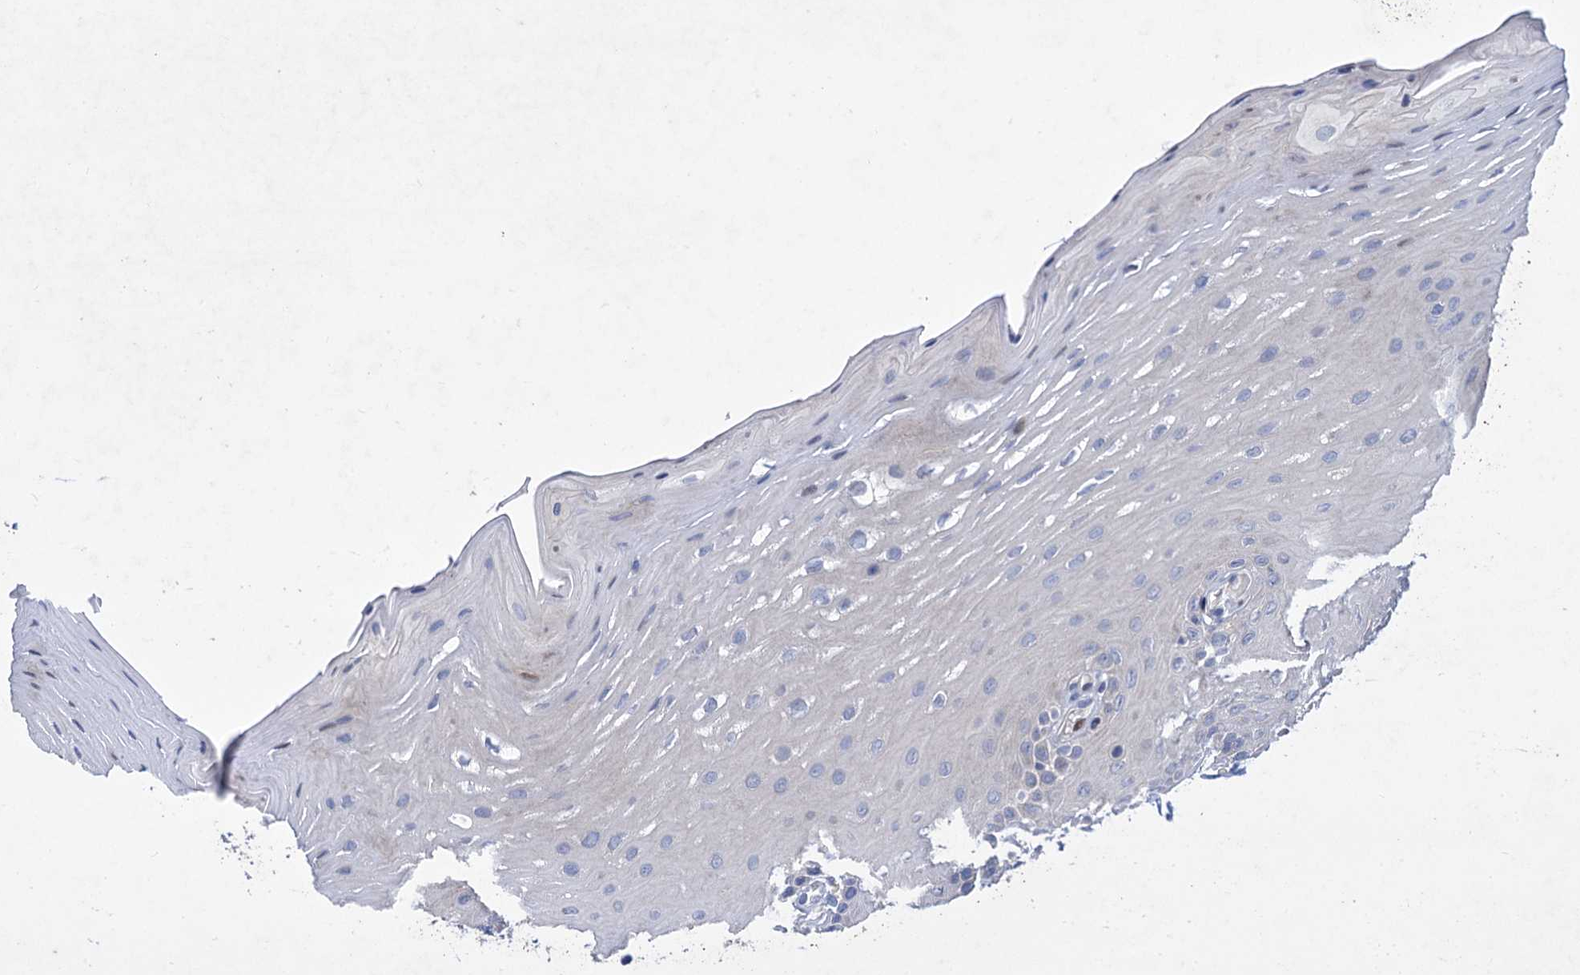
{"staining": {"intensity": "negative", "quantity": "none", "location": "none"}, "tissue": "oral mucosa", "cell_type": "Squamous epithelial cells", "image_type": "normal", "snomed": [{"axis": "morphology", "description": "Normal tissue, NOS"}, {"axis": "topography", "description": "Oral tissue"}], "caption": "There is no significant positivity in squamous epithelial cells of oral mucosa. (Stains: DAB immunohistochemistry (IHC) with hematoxylin counter stain, Microscopy: brightfield microscopy at high magnification).", "gene": "ESYT3", "patient": {"sex": "female", "age": 39}}